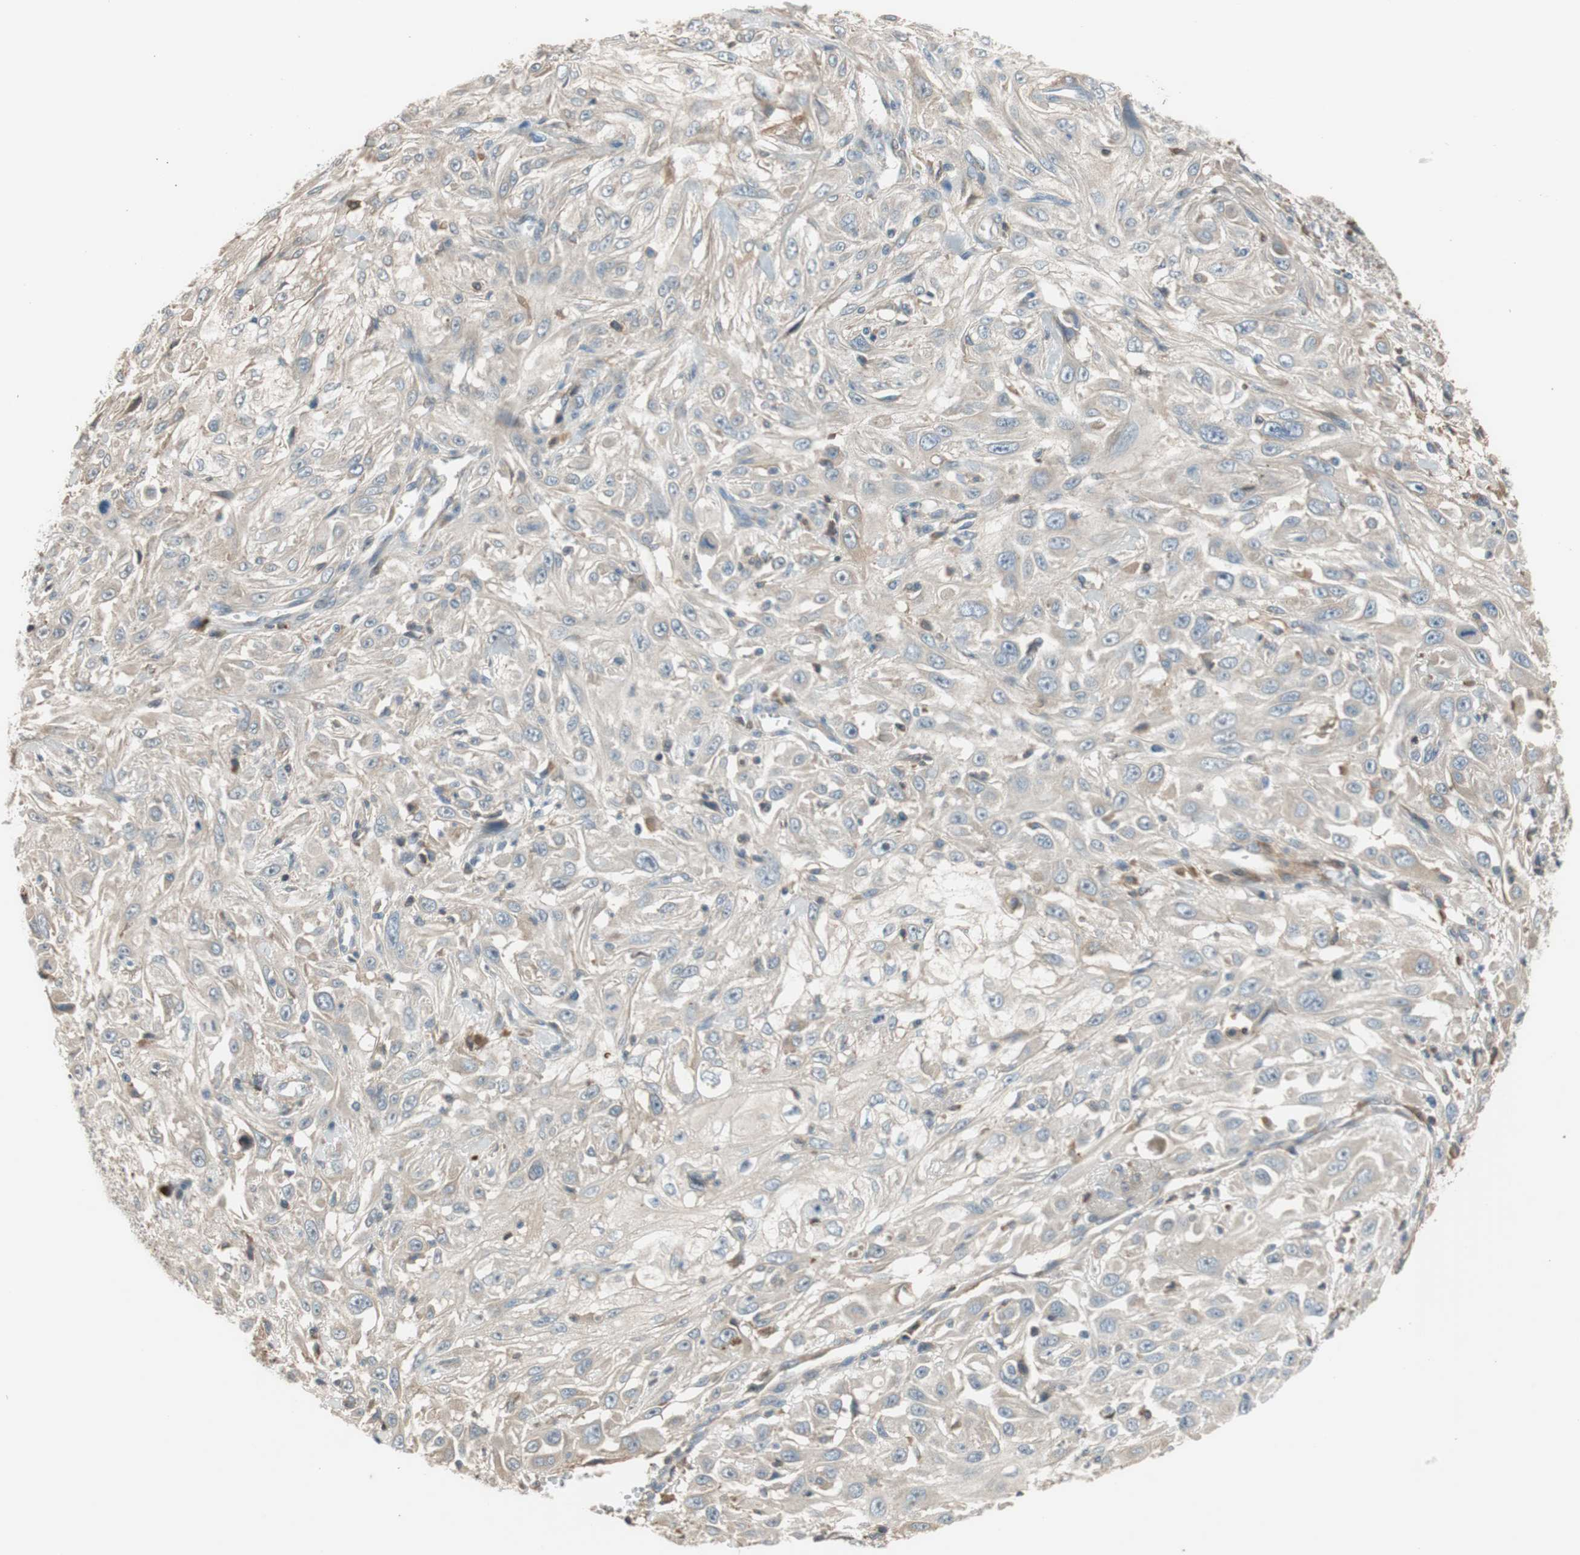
{"staining": {"intensity": "weak", "quantity": ">75%", "location": "cytoplasmic/membranous"}, "tissue": "skin cancer", "cell_type": "Tumor cells", "image_type": "cancer", "snomed": [{"axis": "morphology", "description": "Squamous cell carcinoma, NOS"}, {"axis": "topography", "description": "Skin"}], "caption": "DAB (3,3'-diaminobenzidine) immunohistochemical staining of human skin cancer (squamous cell carcinoma) reveals weak cytoplasmic/membranous protein staining in approximately >75% of tumor cells. (brown staining indicates protein expression, while blue staining denotes nuclei).", "gene": "C4A", "patient": {"sex": "male", "age": 75}}